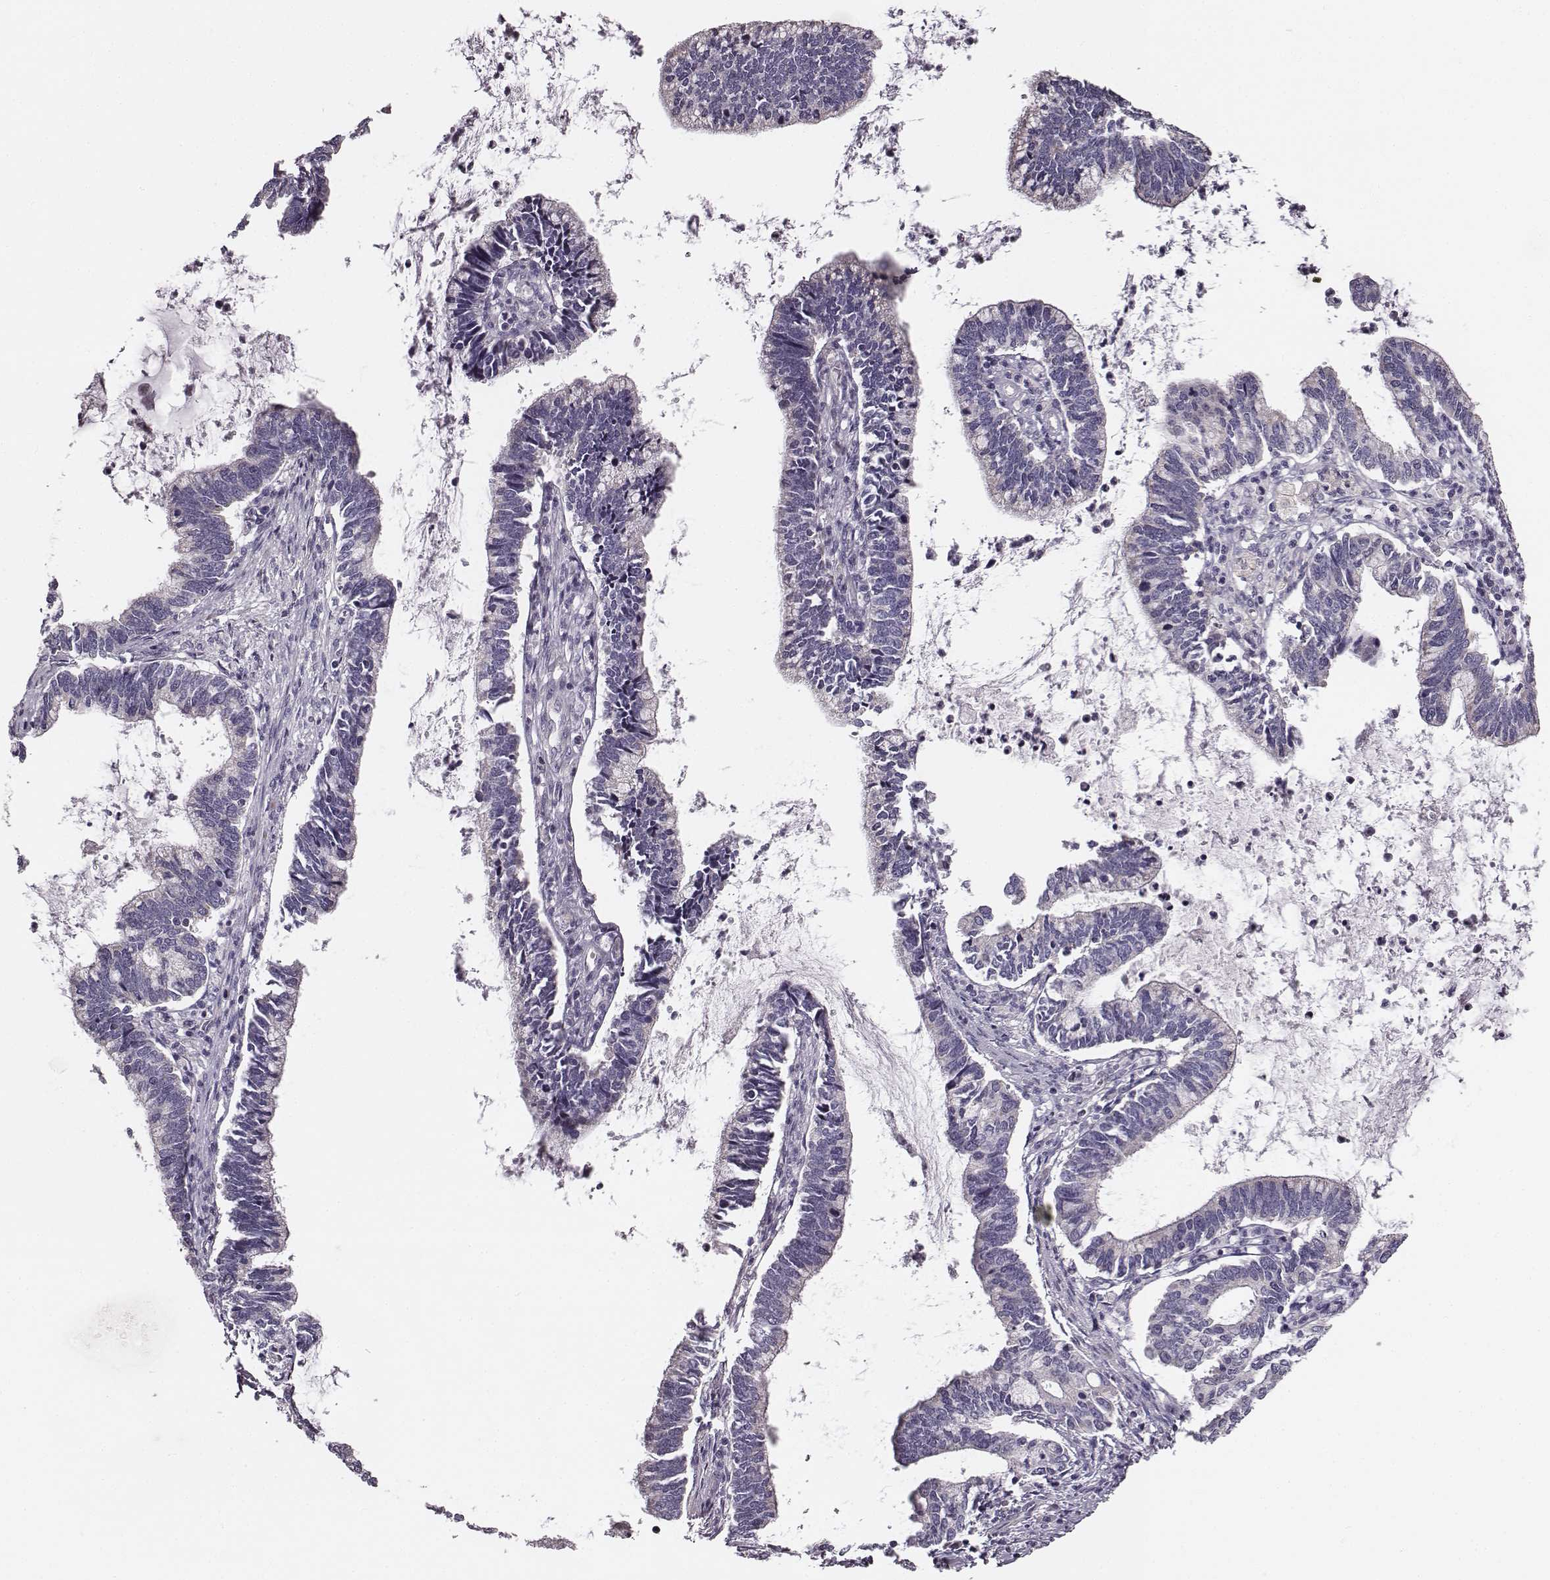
{"staining": {"intensity": "negative", "quantity": "none", "location": "none"}, "tissue": "cervical cancer", "cell_type": "Tumor cells", "image_type": "cancer", "snomed": [{"axis": "morphology", "description": "Adenocarcinoma, NOS"}, {"axis": "topography", "description": "Cervix"}], "caption": "Photomicrograph shows no protein positivity in tumor cells of cervical cancer (adenocarcinoma) tissue.", "gene": "UBL4B", "patient": {"sex": "female", "age": 42}}